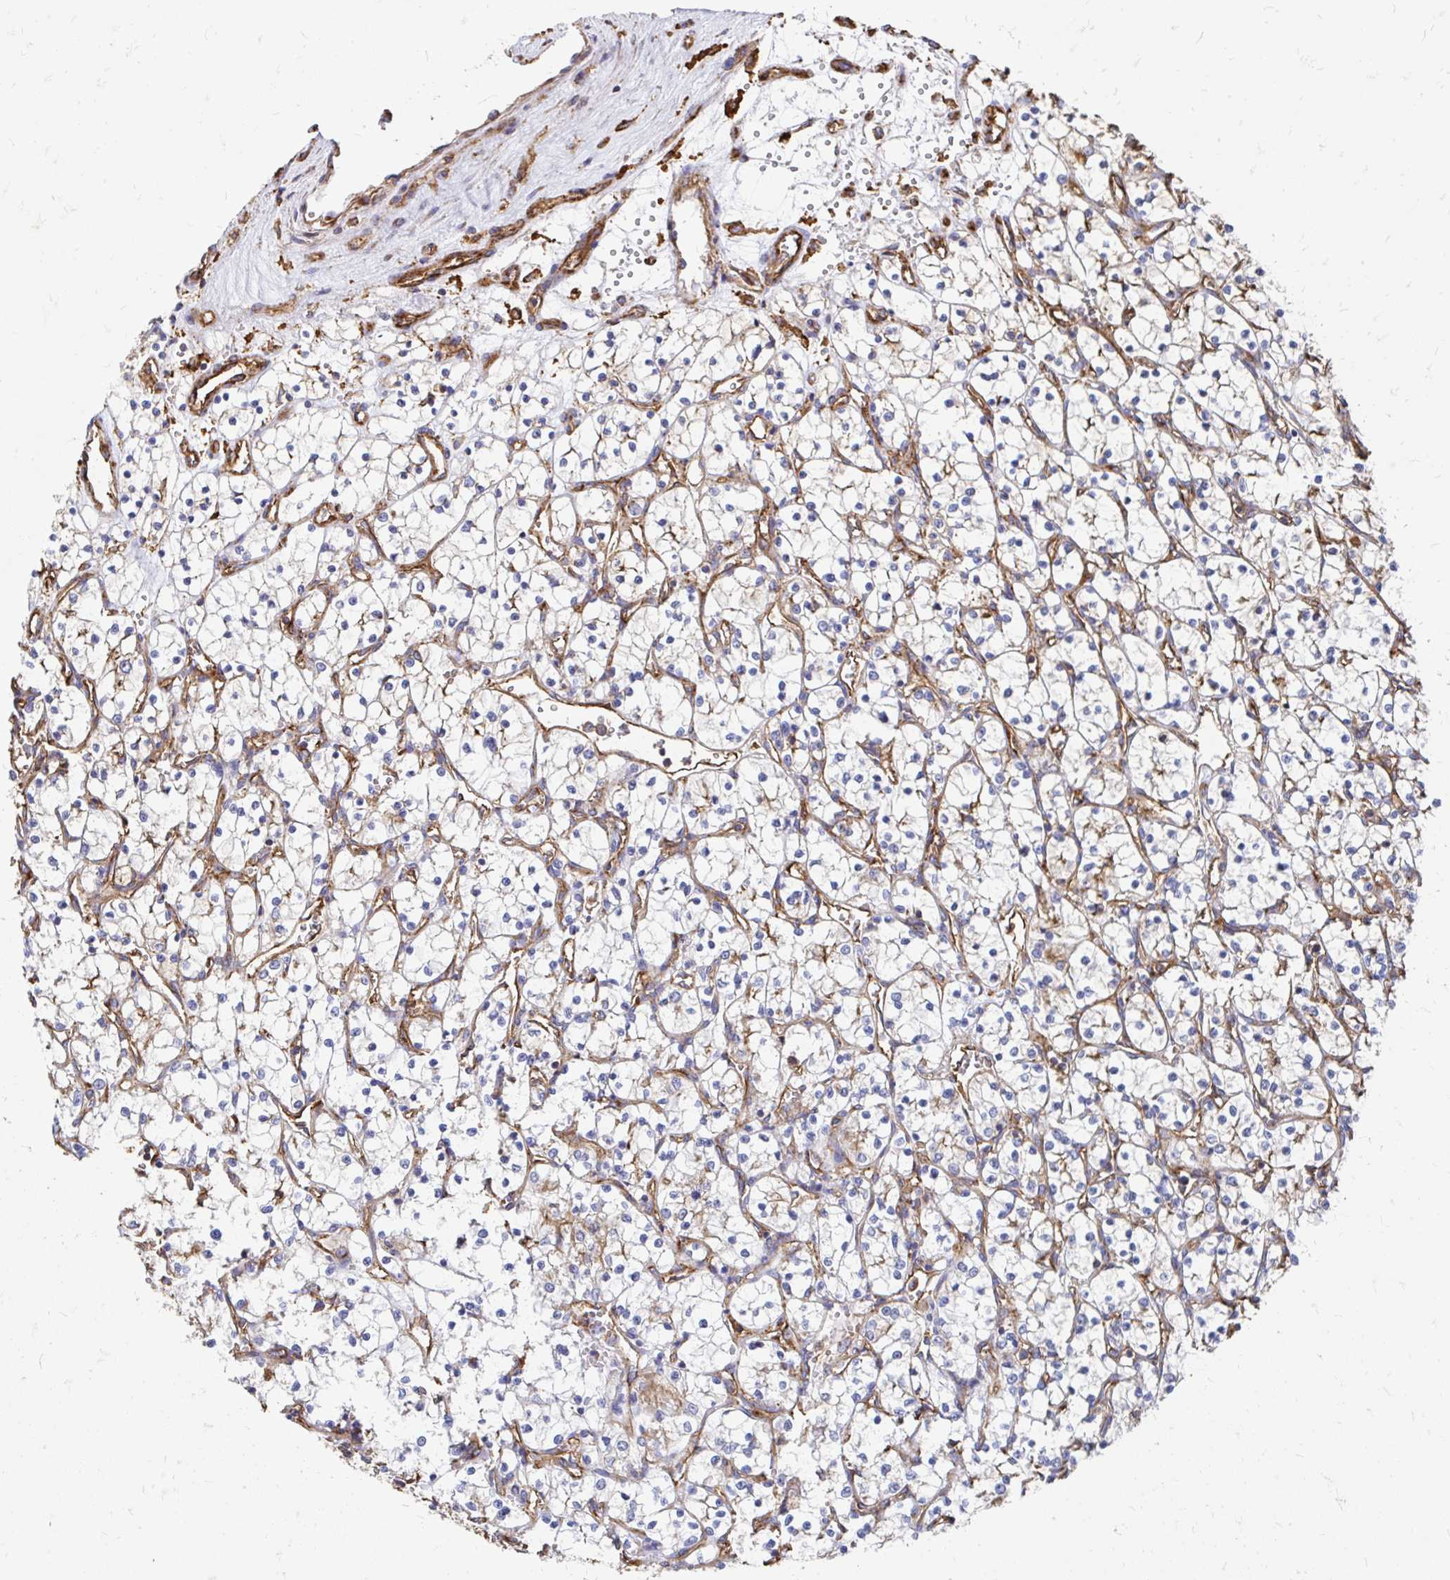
{"staining": {"intensity": "weak", "quantity": "25%-75%", "location": "cytoplasmic/membranous"}, "tissue": "renal cancer", "cell_type": "Tumor cells", "image_type": "cancer", "snomed": [{"axis": "morphology", "description": "Adenocarcinoma, NOS"}, {"axis": "topography", "description": "Kidney"}], "caption": "A low amount of weak cytoplasmic/membranous staining is present in about 25%-75% of tumor cells in renal cancer tissue.", "gene": "CLTC", "patient": {"sex": "female", "age": 69}}